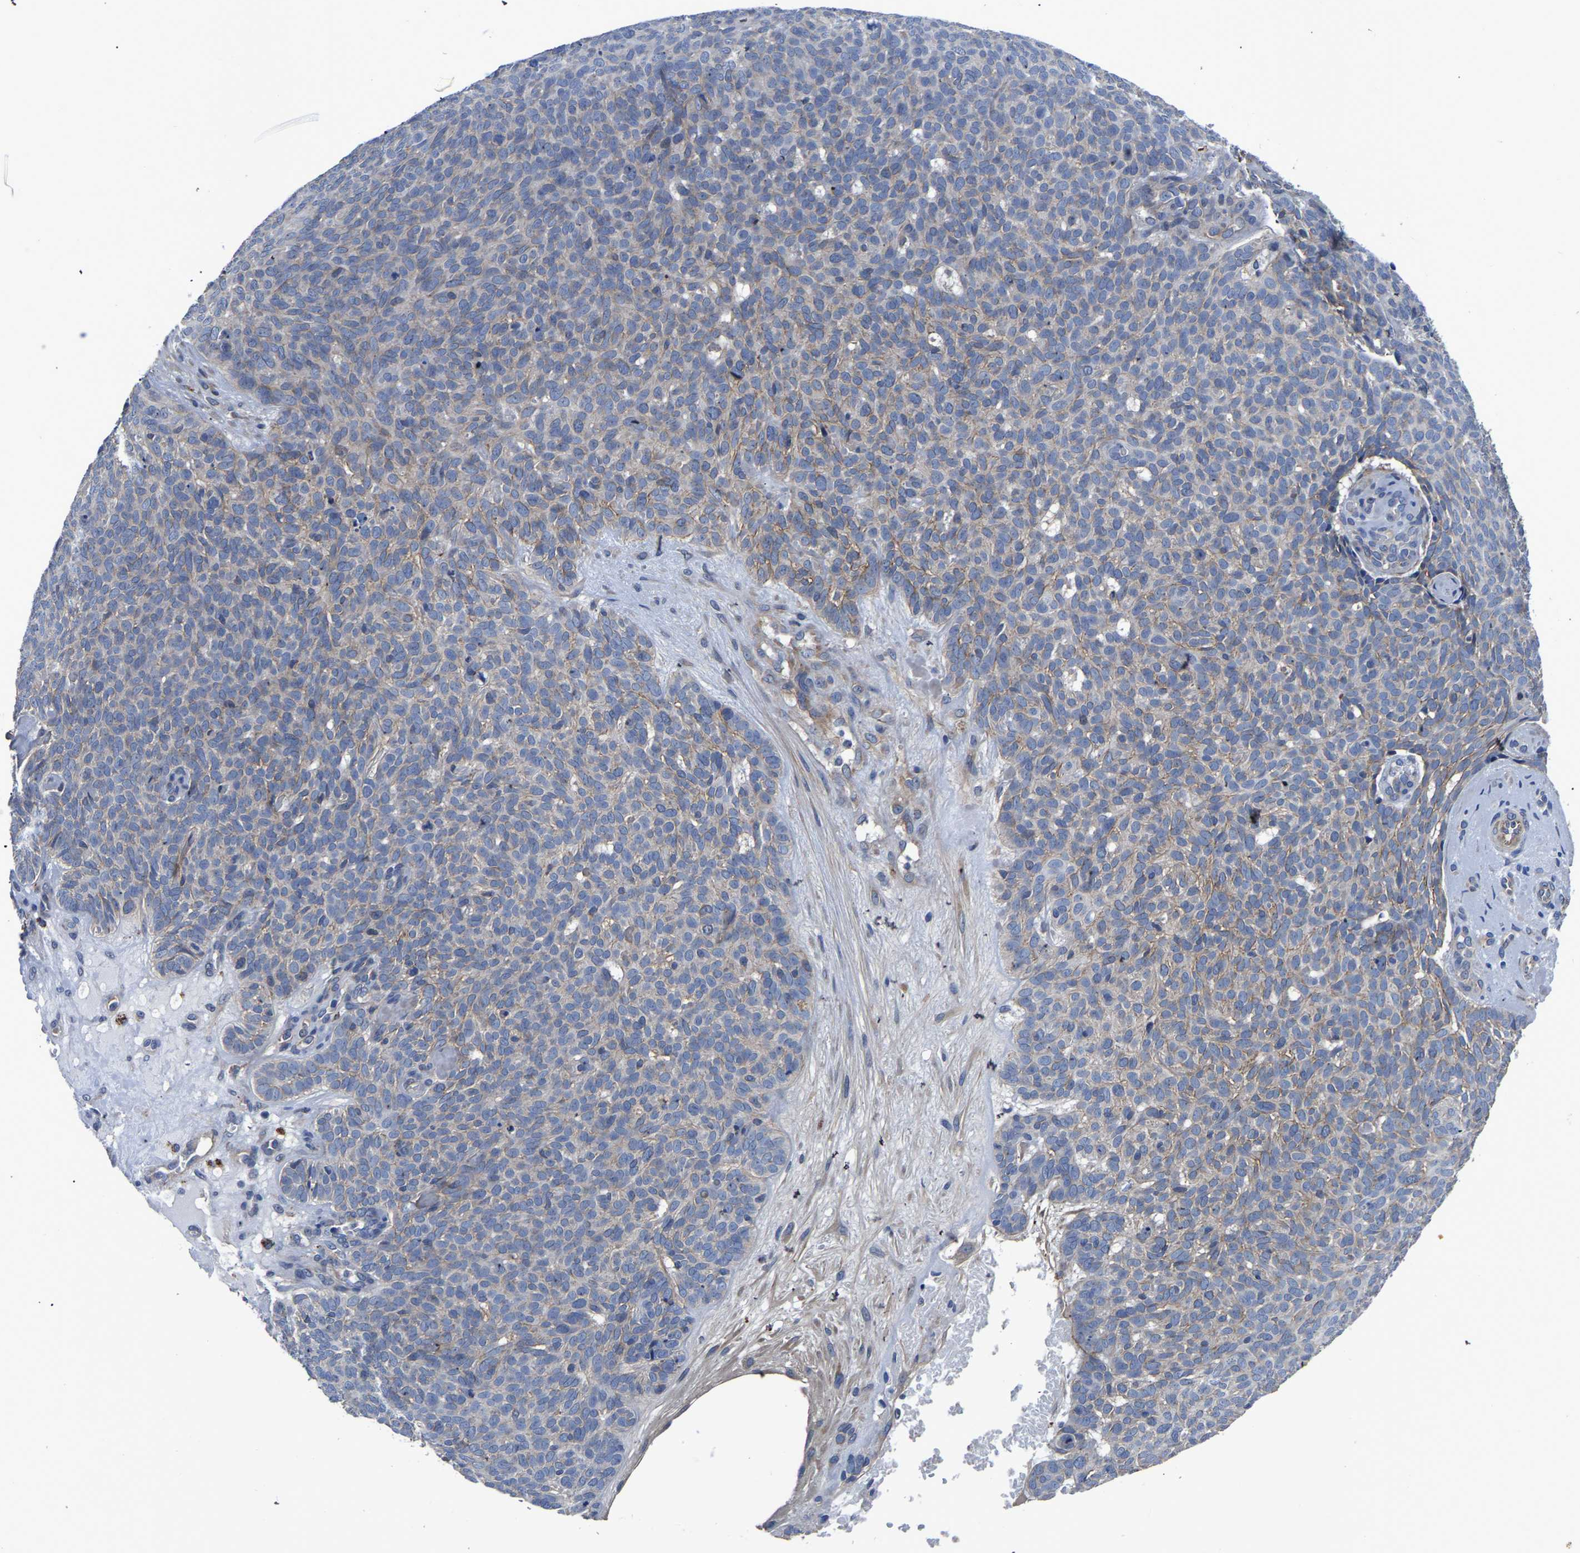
{"staining": {"intensity": "negative", "quantity": "none", "location": "none"}, "tissue": "skin cancer", "cell_type": "Tumor cells", "image_type": "cancer", "snomed": [{"axis": "morphology", "description": "Basal cell carcinoma"}, {"axis": "topography", "description": "Skin"}], "caption": "An IHC histopathology image of skin basal cell carcinoma is shown. There is no staining in tumor cells of skin basal cell carcinoma.", "gene": "PDLIM7", "patient": {"sex": "male", "age": 61}}